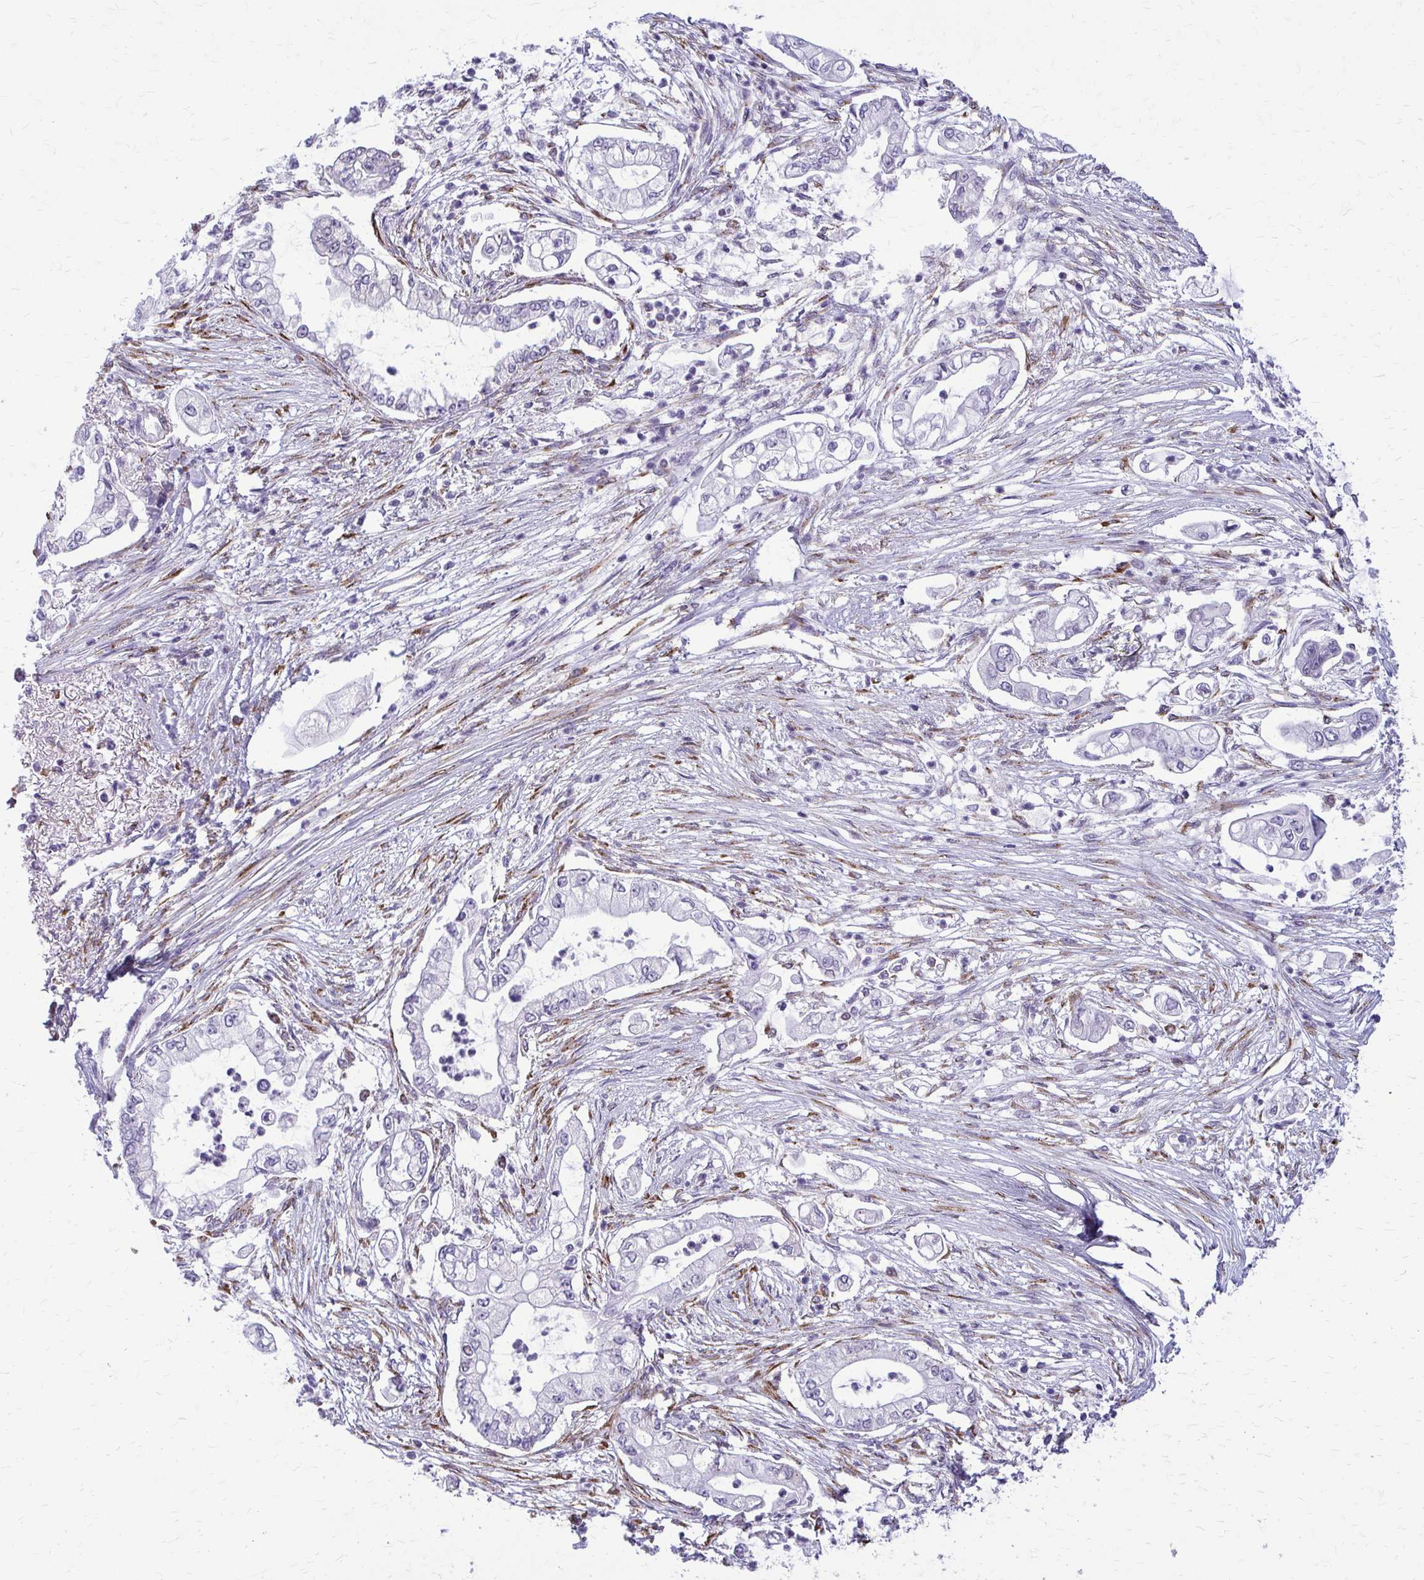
{"staining": {"intensity": "negative", "quantity": "none", "location": "none"}, "tissue": "pancreatic cancer", "cell_type": "Tumor cells", "image_type": "cancer", "snomed": [{"axis": "morphology", "description": "Adenocarcinoma, NOS"}, {"axis": "topography", "description": "Pancreas"}], "caption": "Photomicrograph shows no protein positivity in tumor cells of adenocarcinoma (pancreatic) tissue. The staining was performed using DAB to visualize the protein expression in brown, while the nuclei were stained in blue with hematoxylin (Magnification: 20x).", "gene": "DEPP1", "patient": {"sex": "female", "age": 69}}